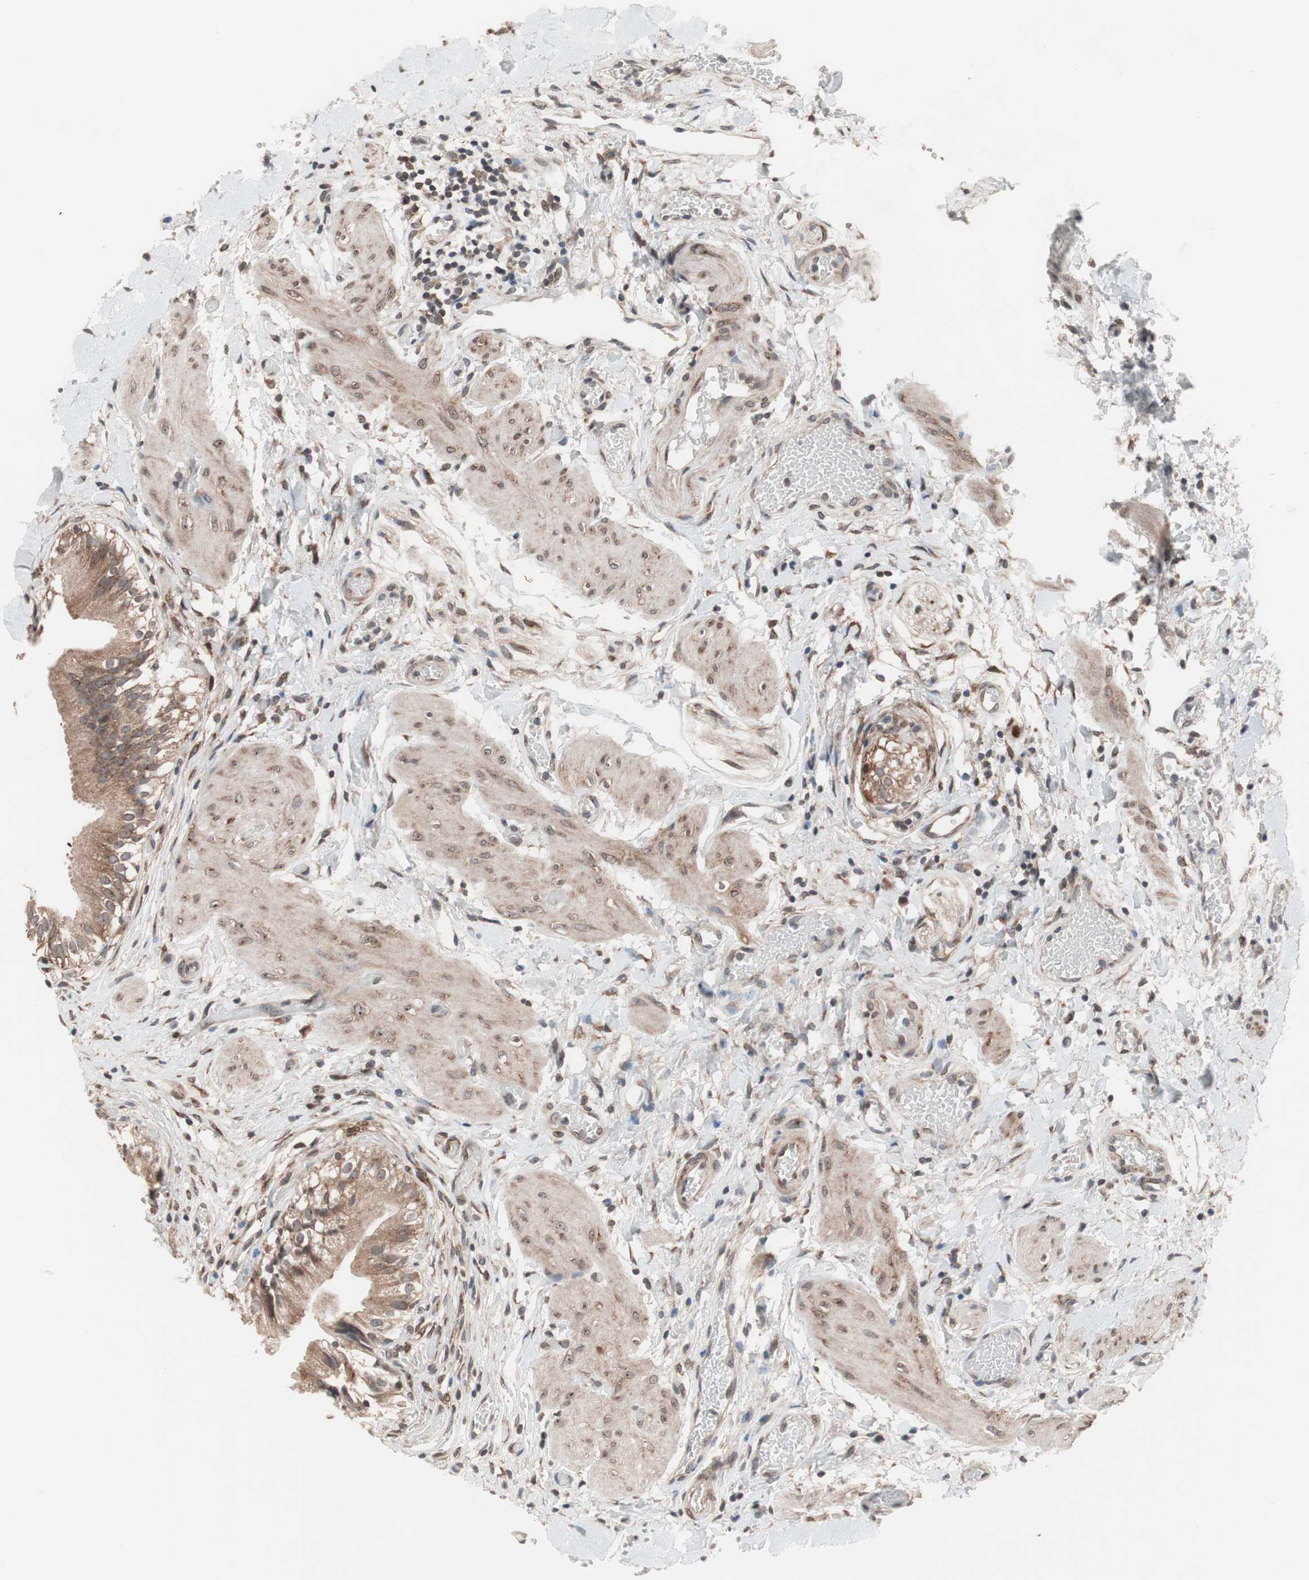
{"staining": {"intensity": "moderate", "quantity": ">75%", "location": "cytoplasmic/membranous"}, "tissue": "gallbladder", "cell_type": "Glandular cells", "image_type": "normal", "snomed": [{"axis": "morphology", "description": "Normal tissue, NOS"}, {"axis": "topography", "description": "Gallbladder"}], "caption": "This is a photomicrograph of IHC staining of unremarkable gallbladder, which shows moderate expression in the cytoplasmic/membranous of glandular cells.", "gene": "IRS1", "patient": {"sex": "male", "age": 65}}